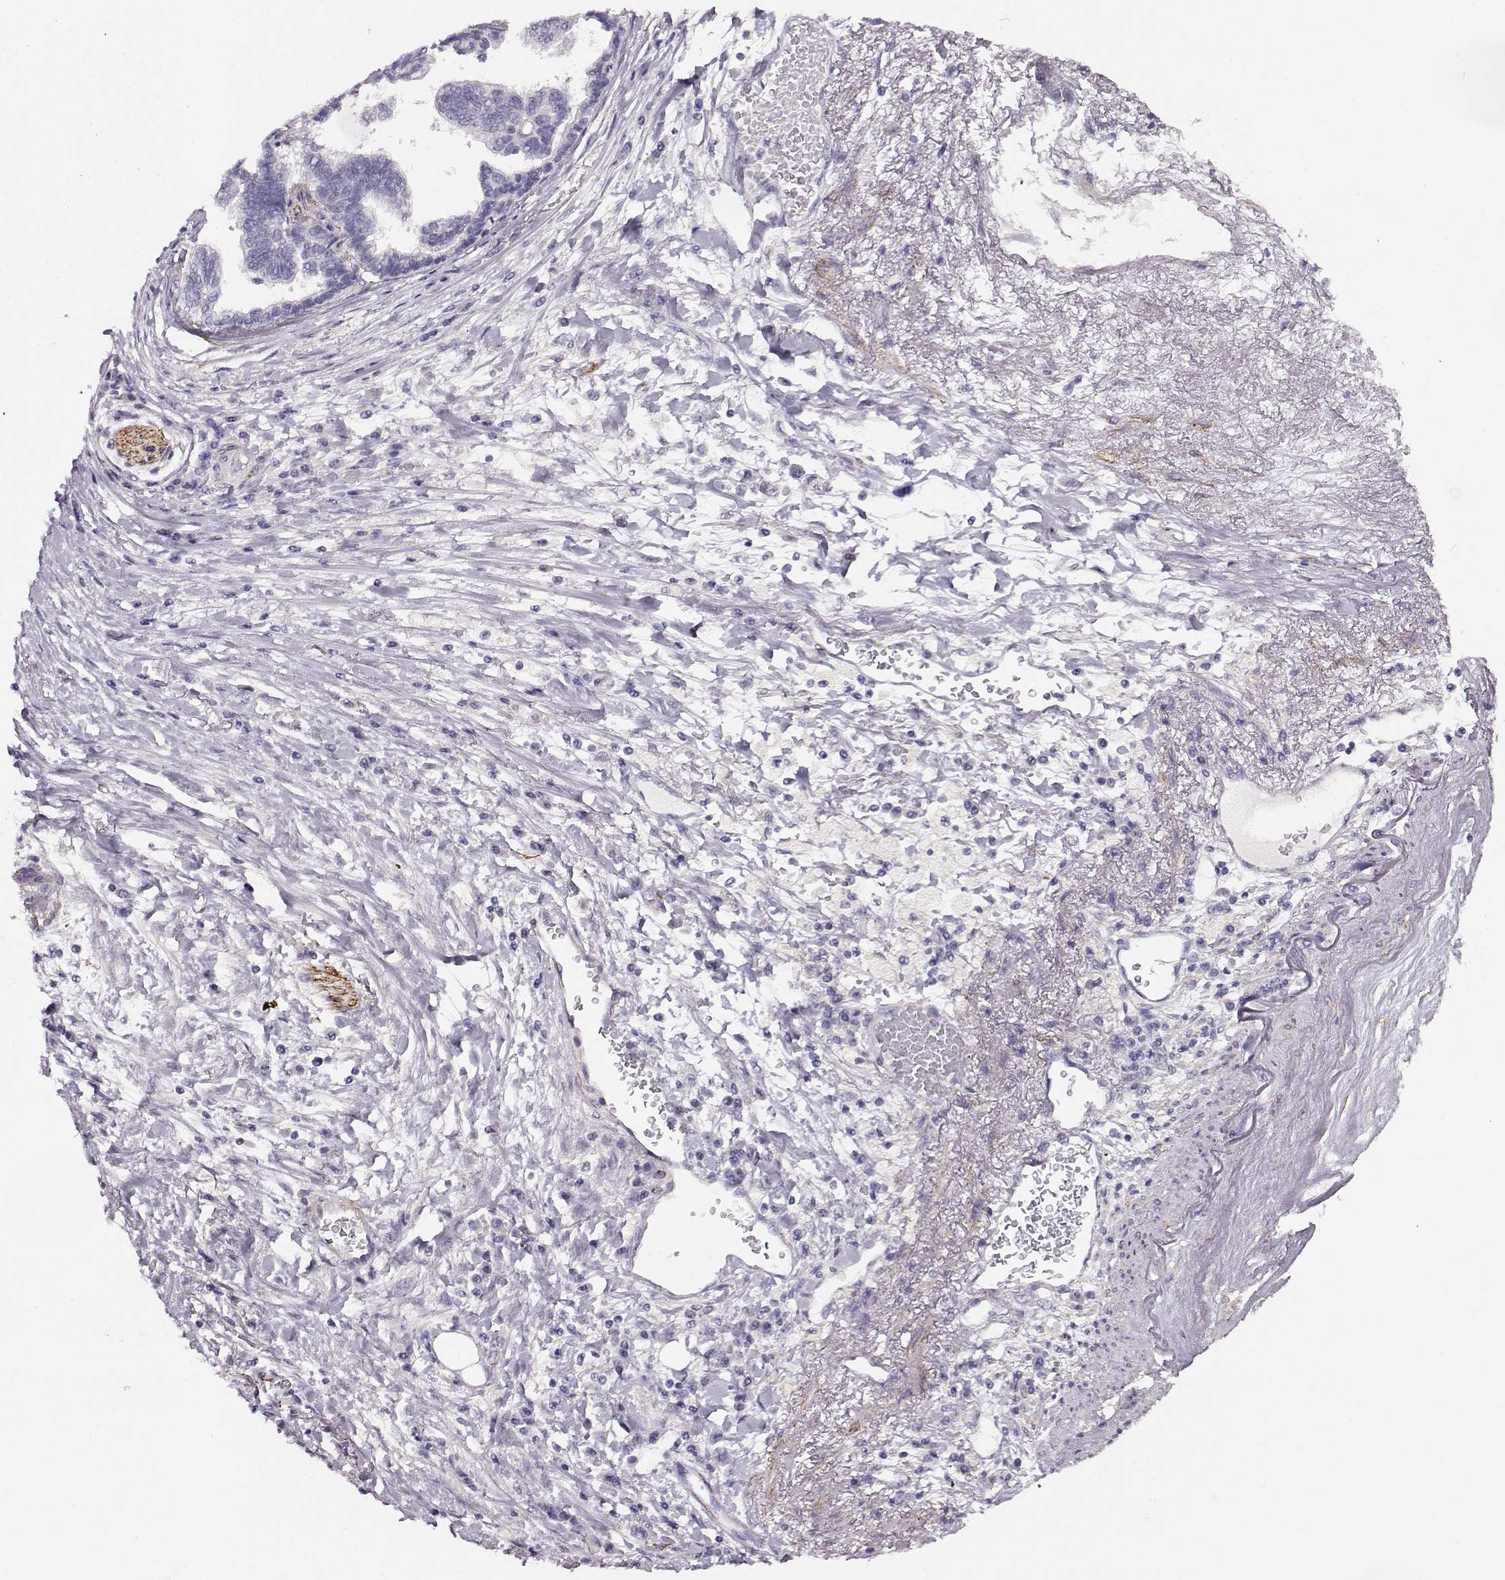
{"staining": {"intensity": "negative", "quantity": "none", "location": "none"}, "tissue": "stomach cancer", "cell_type": "Tumor cells", "image_type": "cancer", "snomed": [{"axis": "morphology", "description": "Adenocarcinoma, NOS"}, {"axis": "topography", "description": "Stomach"}], "caption": "This is an immunohistochemistry histopathology image of human stomach cancer (adenocarcinoma). There is no expression in tumor cells.", "gene": "RBM44", "patient": {"sex": "male", "age": 83}}